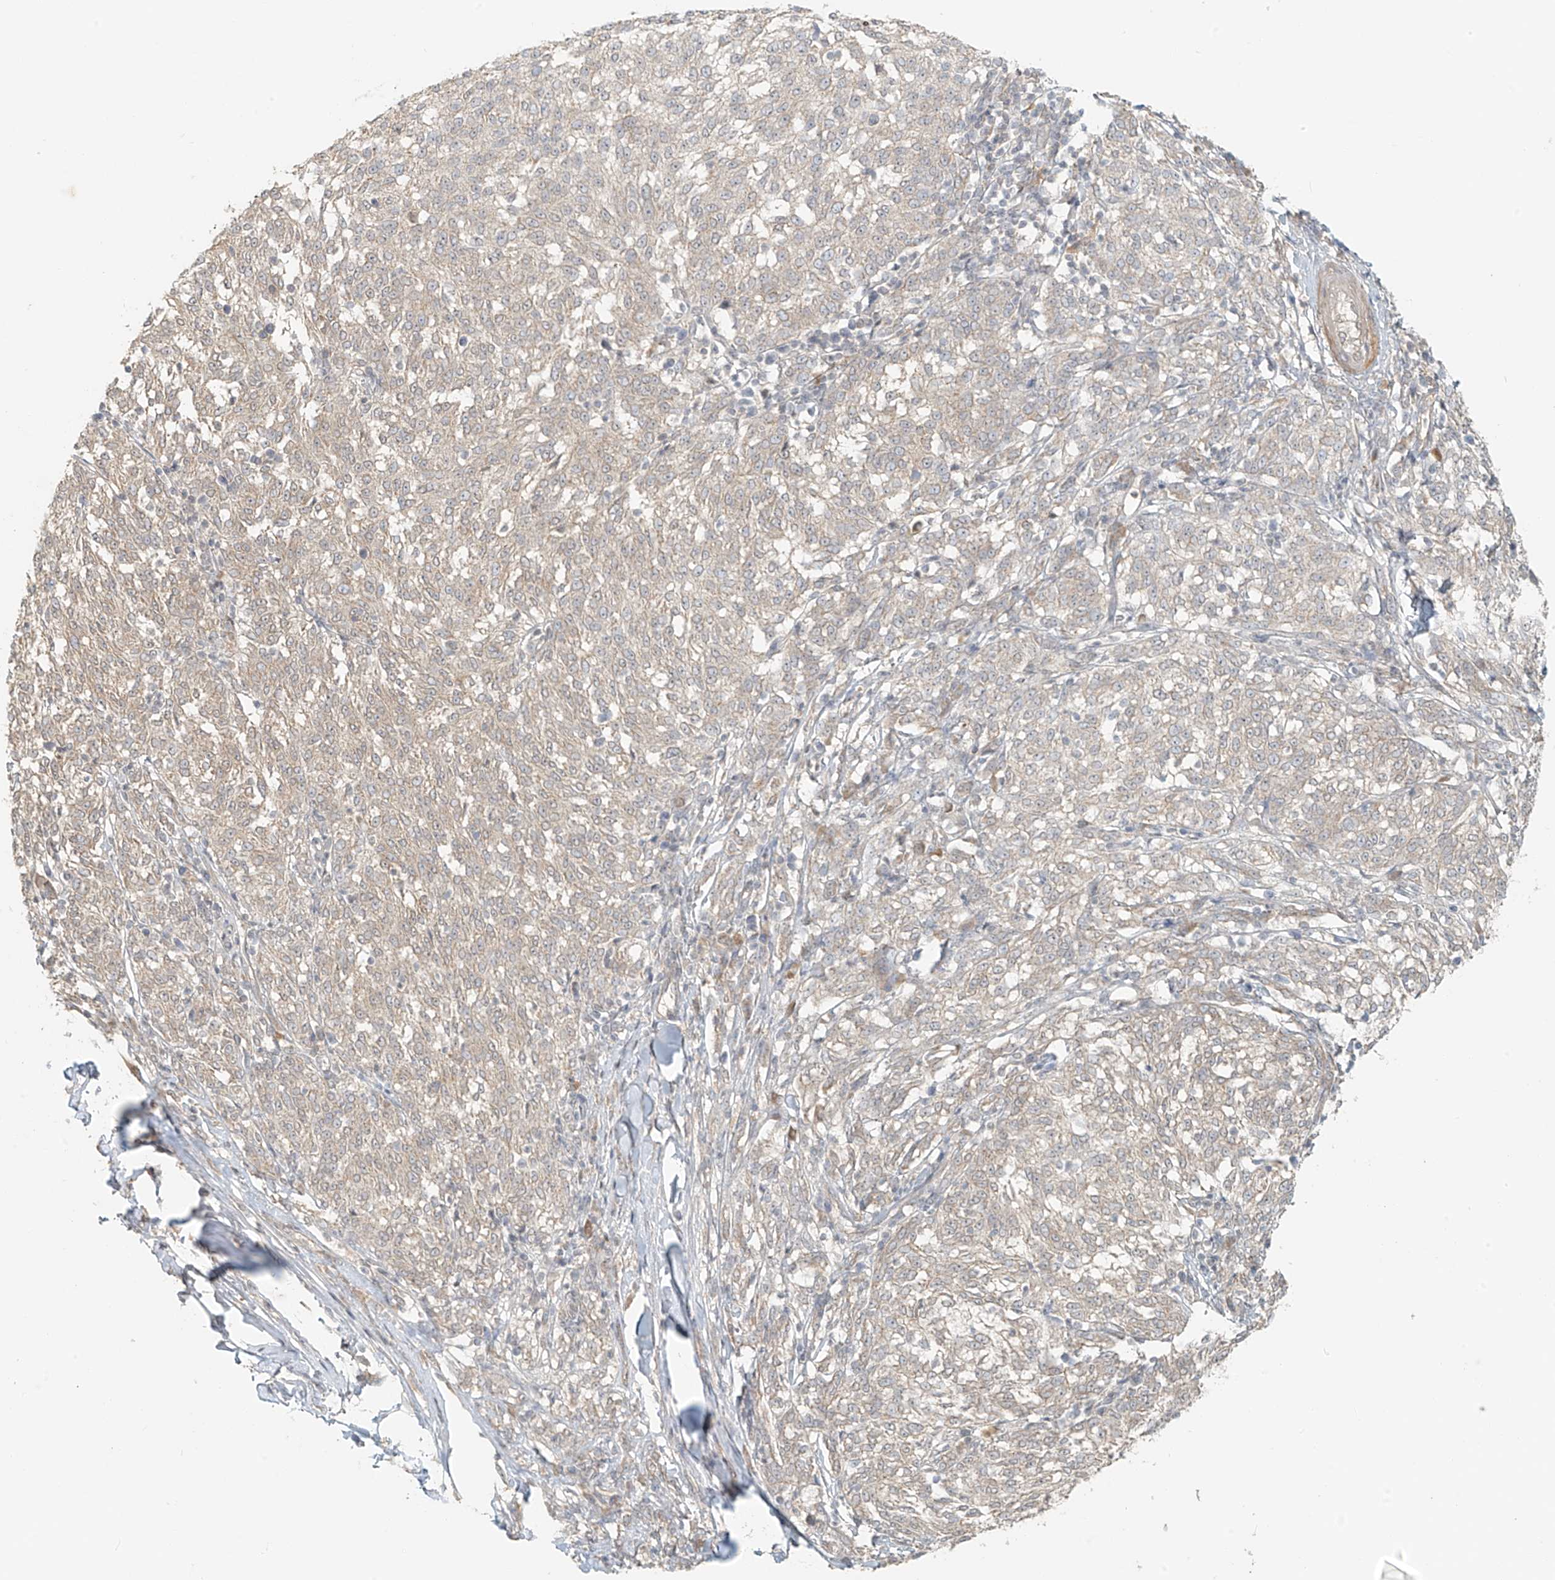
{"staining": {"intensity": "weak", "quantity": "<25%", "location": "cytoplasmic/membranous"}, "tissue": "melanoma", "cell_type": "Tumor cells", "image_type": "cancer", "snomed": [{"axis": "morphology", "description": "Malignant melanoma, NOS"}, {"axis": "topography", "description": "Skin"}], "caption": "IHC micrograph of human malignant melanoma stained for a protein (brown), which reveals no positivity in tumor cells.", "gene": "ABCD1", "patient": {"sex": "female", "age": 72}}